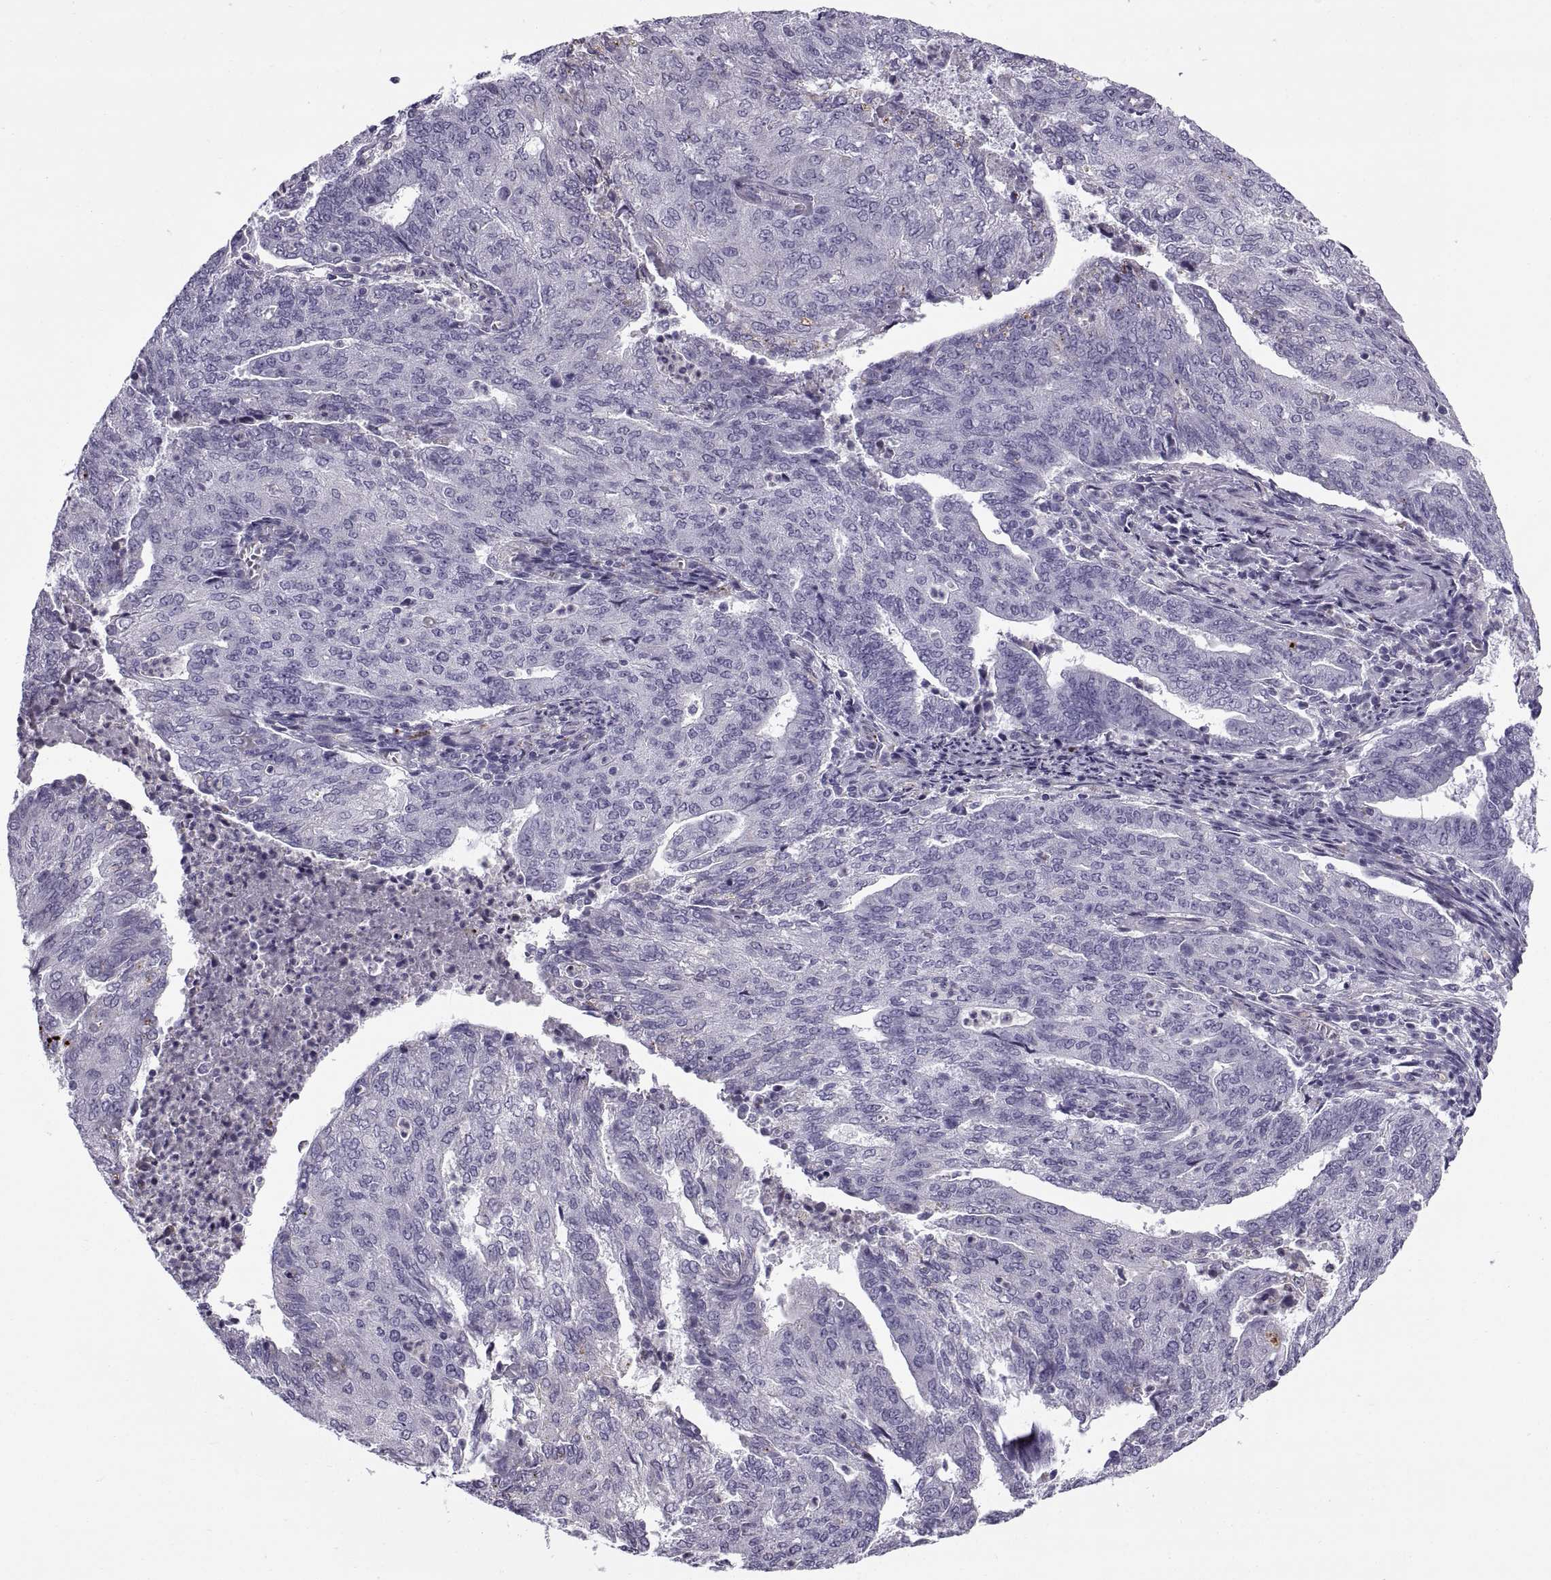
{"staining": {"intensity": "negative", "quantity": "none", "location": "none"}, "tissue": "endometrial cancer", "cell_type": "Tumor cells", "image_type": "cancer", "snomed": [{"axis": "morphology", "description": "Adenocarcinoma, NOS"}, {"axis": "topography", "description": "Endometrium"}], "caption": "This is a image of IHC staining of endometrial adenocarcinoma, which shows no positivity in tumor cells.", "gene": "CALCR", "patient": {"sex": "female", "age": 82}}